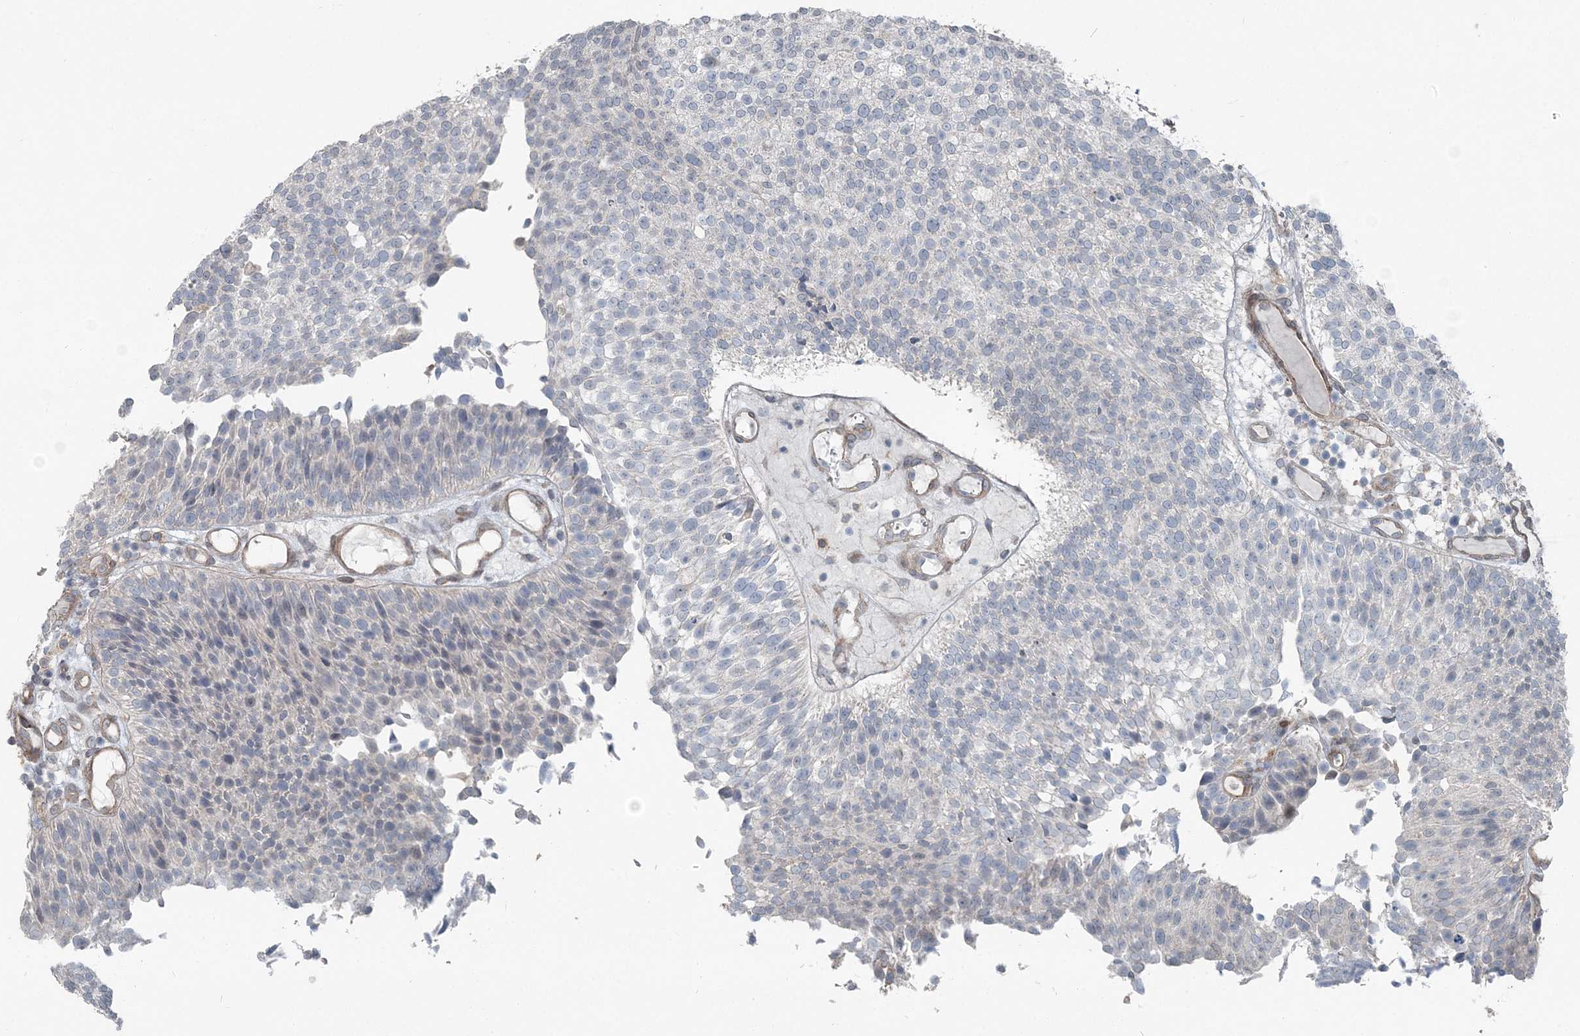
{"staining": {"intensity": "negative", "quantity": "none", "location": "none"}, "tissue": "urothelial cancer", "cell_type": "Tumor cells", "image_type": "cancer", "snomed": [{"axis": "morphology", "description": "Urothelial carcinoma, Low grade"}, {"axis": "topography", "description": "Urinary bladder"}], "caption": "High power microscopy histopathology image of an immunohistochemistry image of low-grade urothelial carcinoma, revealing no significant expression in tumor cells. (DAB immunohistochemistry (IHC), high magnification).", "gene": "FBXL17", "patient": {"sex": "male", "age": 86}}